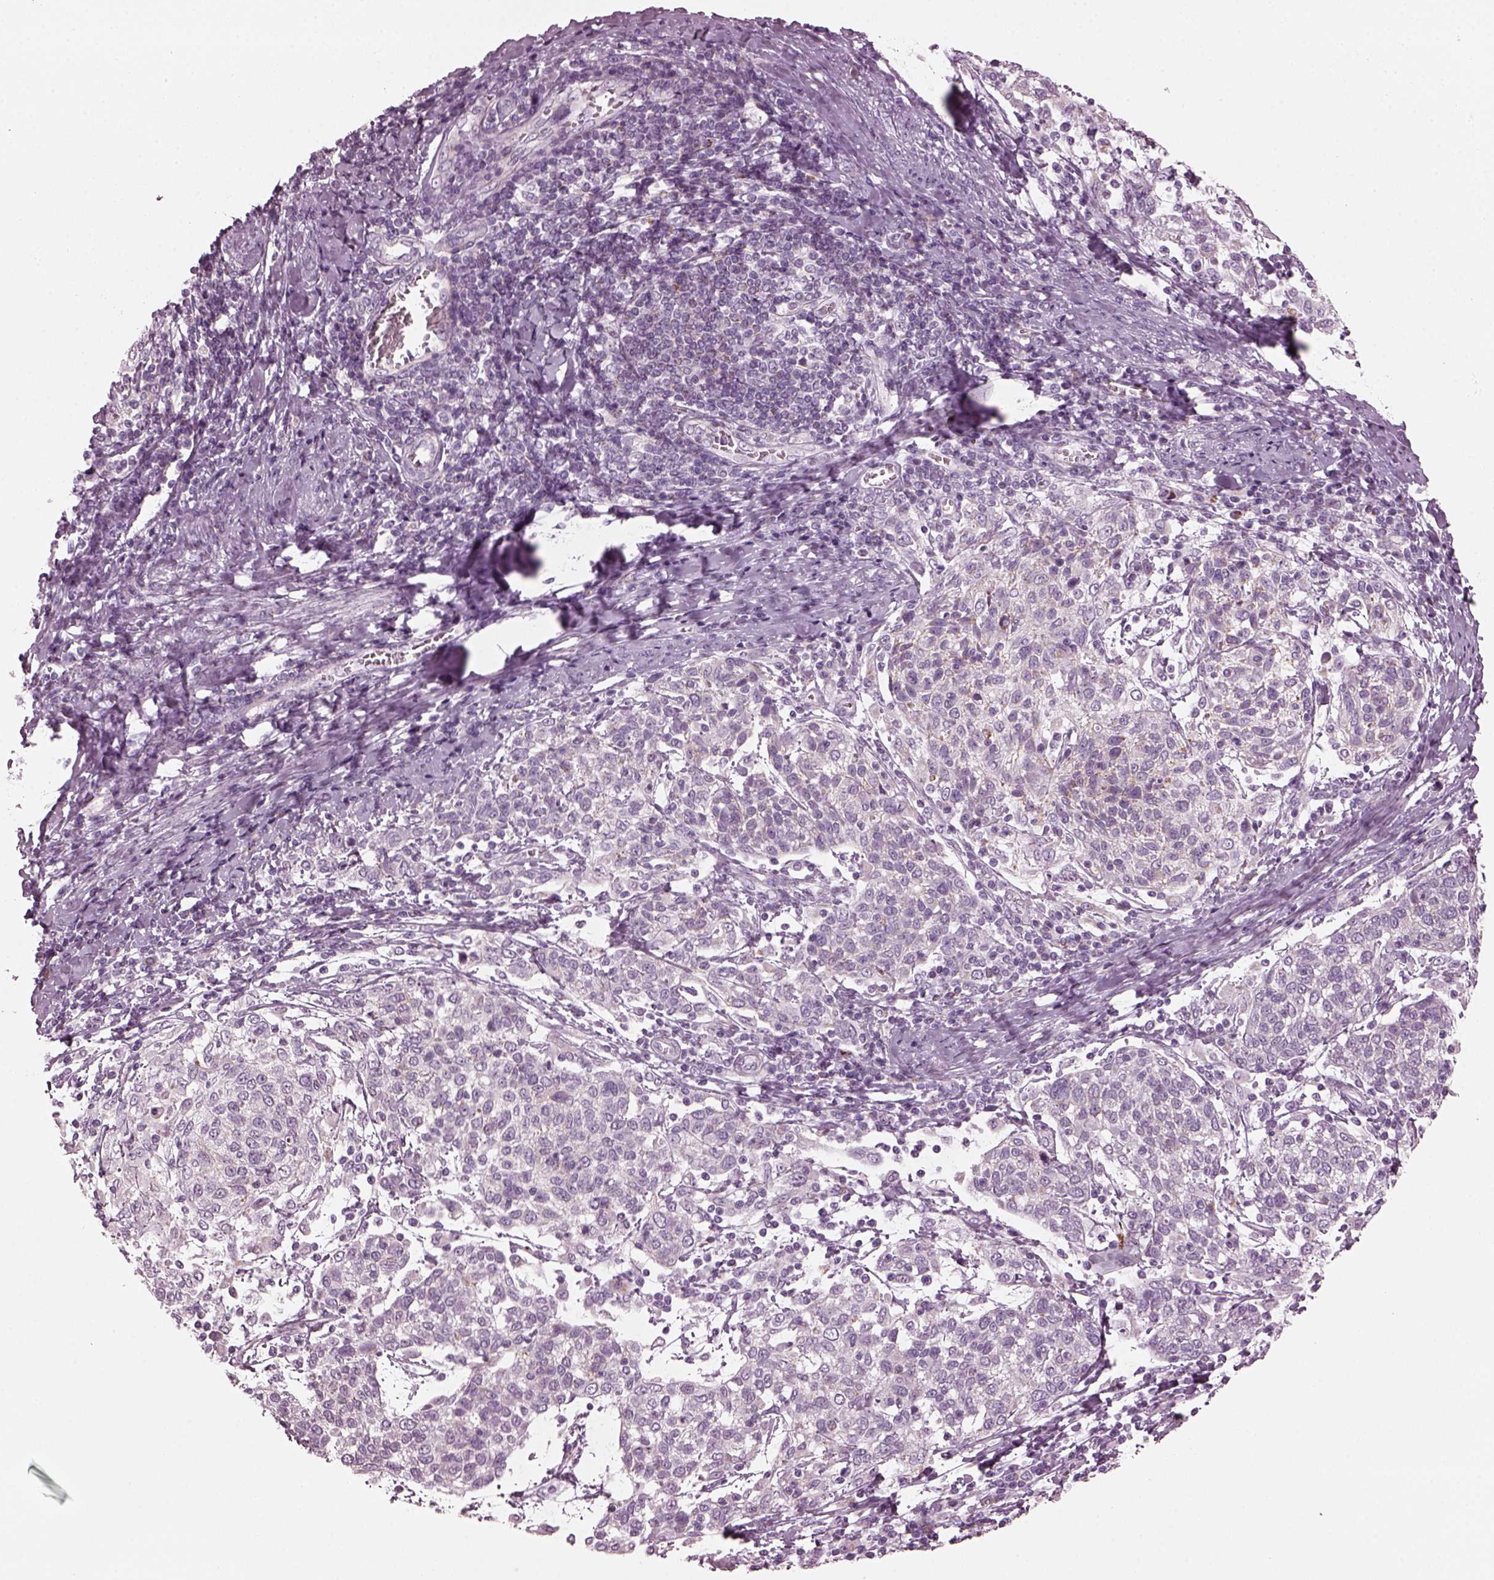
{"staining": {"intensity": "negative", "quantity": "none", "location": "none"}, "tissue": "cervical cancer", "cell_type": "Tumor cells", "image_type": "cancer", "snomed": [{"axis": "morphology", "description": "Squamous cell carcinoma, NOS"}, {"axis": "topography", "description": "Cervix"}], "caption": "Immunohistochemistry (IHC) histopathology image of neoplastic tissue: human cervical squamous cell carcinoma stained with DAB reveals no significant protein positivity in tumor cells. (Brightfield microscopy of DAB (3,3'-diaminobenzidine) IHC at high magnification).", "gene": "RIMS2", "patient": {"sex": "female", "age": 61}}